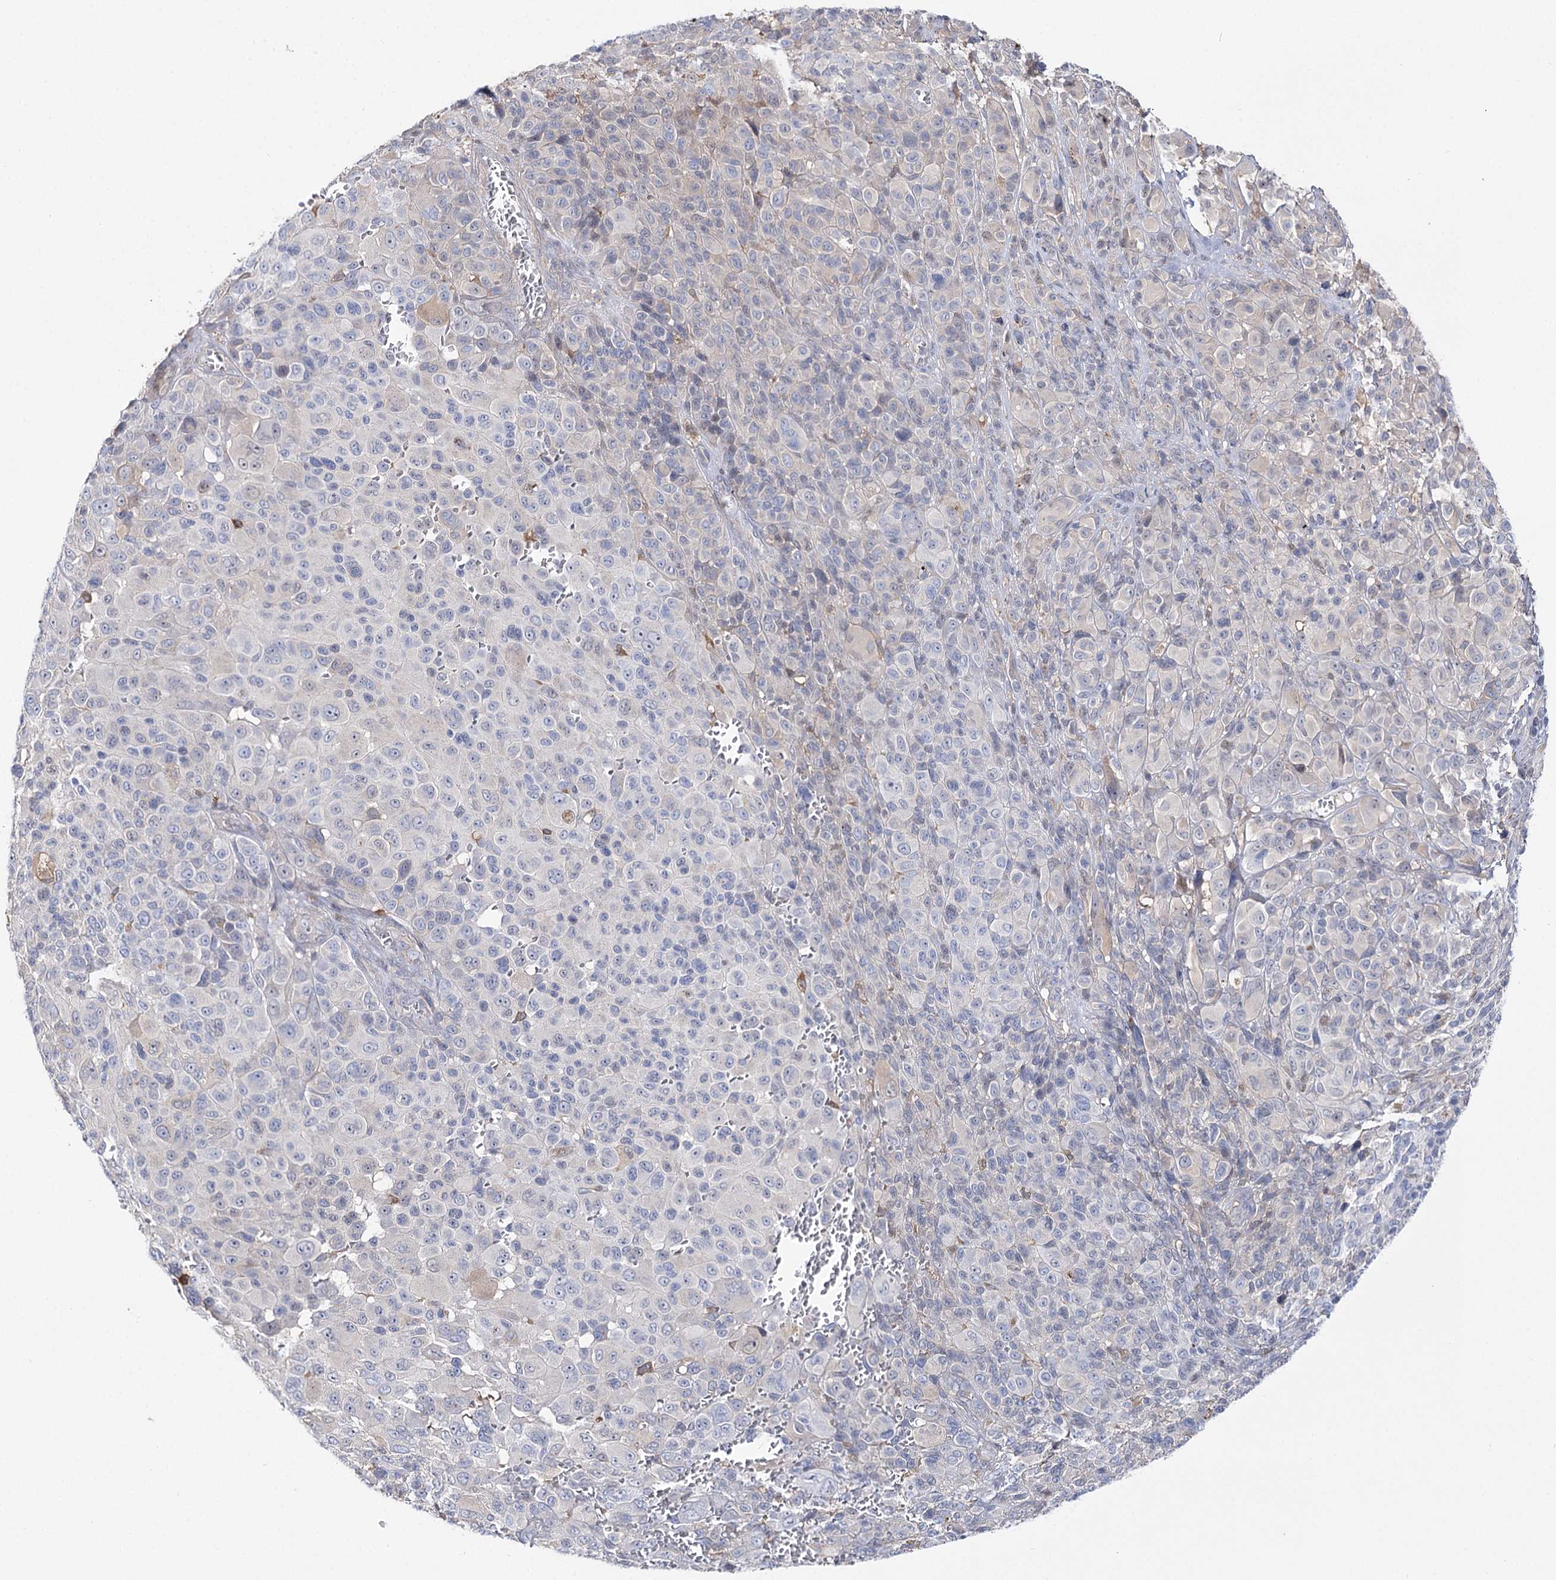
{"staining": {"intensity": "weak", "quantity": "<25%", "location": "cytoplasmic/membranous,nuclear"}, "tissue": "melanoma", "cell_type": "Tumor cells", "image_type": "cancer", "snomed": [{"axis": "morphology", "description": "Malignant melanoma, NOS"}, {"axis": "topography", "description": "Skin of trunk"}], "caption": "A histopathology image of human melanoma is negative for staining in tumor cells.", "gene": "UGP2", "patient": {"sex": "male", "age": 71}}